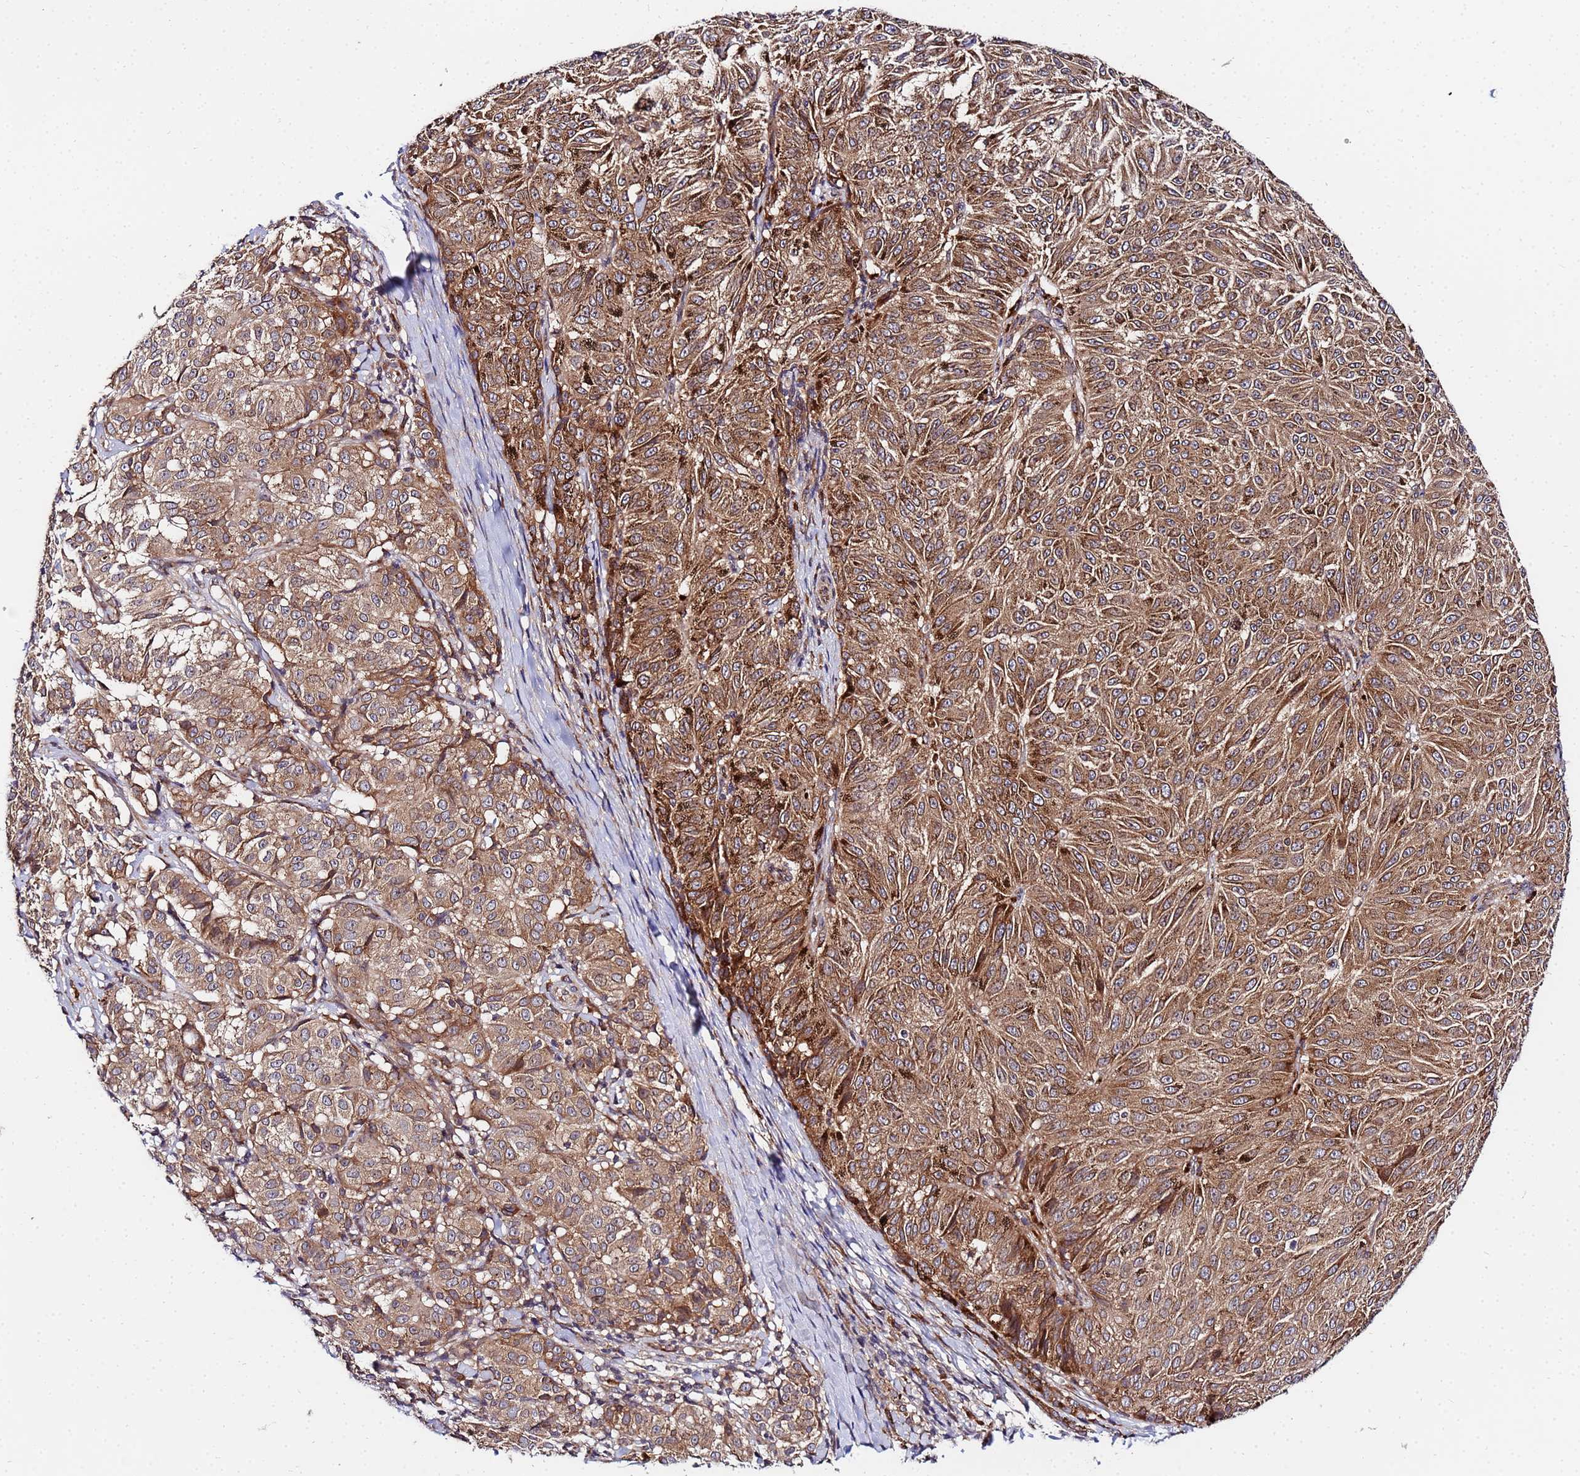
{"staining": {"intensity": "moderate", "quantity": ">75%", "location": "cytoplasmic/membranous"}, "tissue": "melanoma", "cell_type": "Tumor cells", "image_type": "cancer", "snomed": [{"axis": "morphology", "description": "Malignant melanoma, NOS"}, {"axis": "topography", "description": "Skin"}], "caption": "Approximately >75% of tumor cells in human malignant melanoma display moderate cytoplasmic/membranous protein positivity as visualized by brown immunohistochemical staining.", "gene": "UNC93B1", "patient": {"sex": "female", "age": 72}}